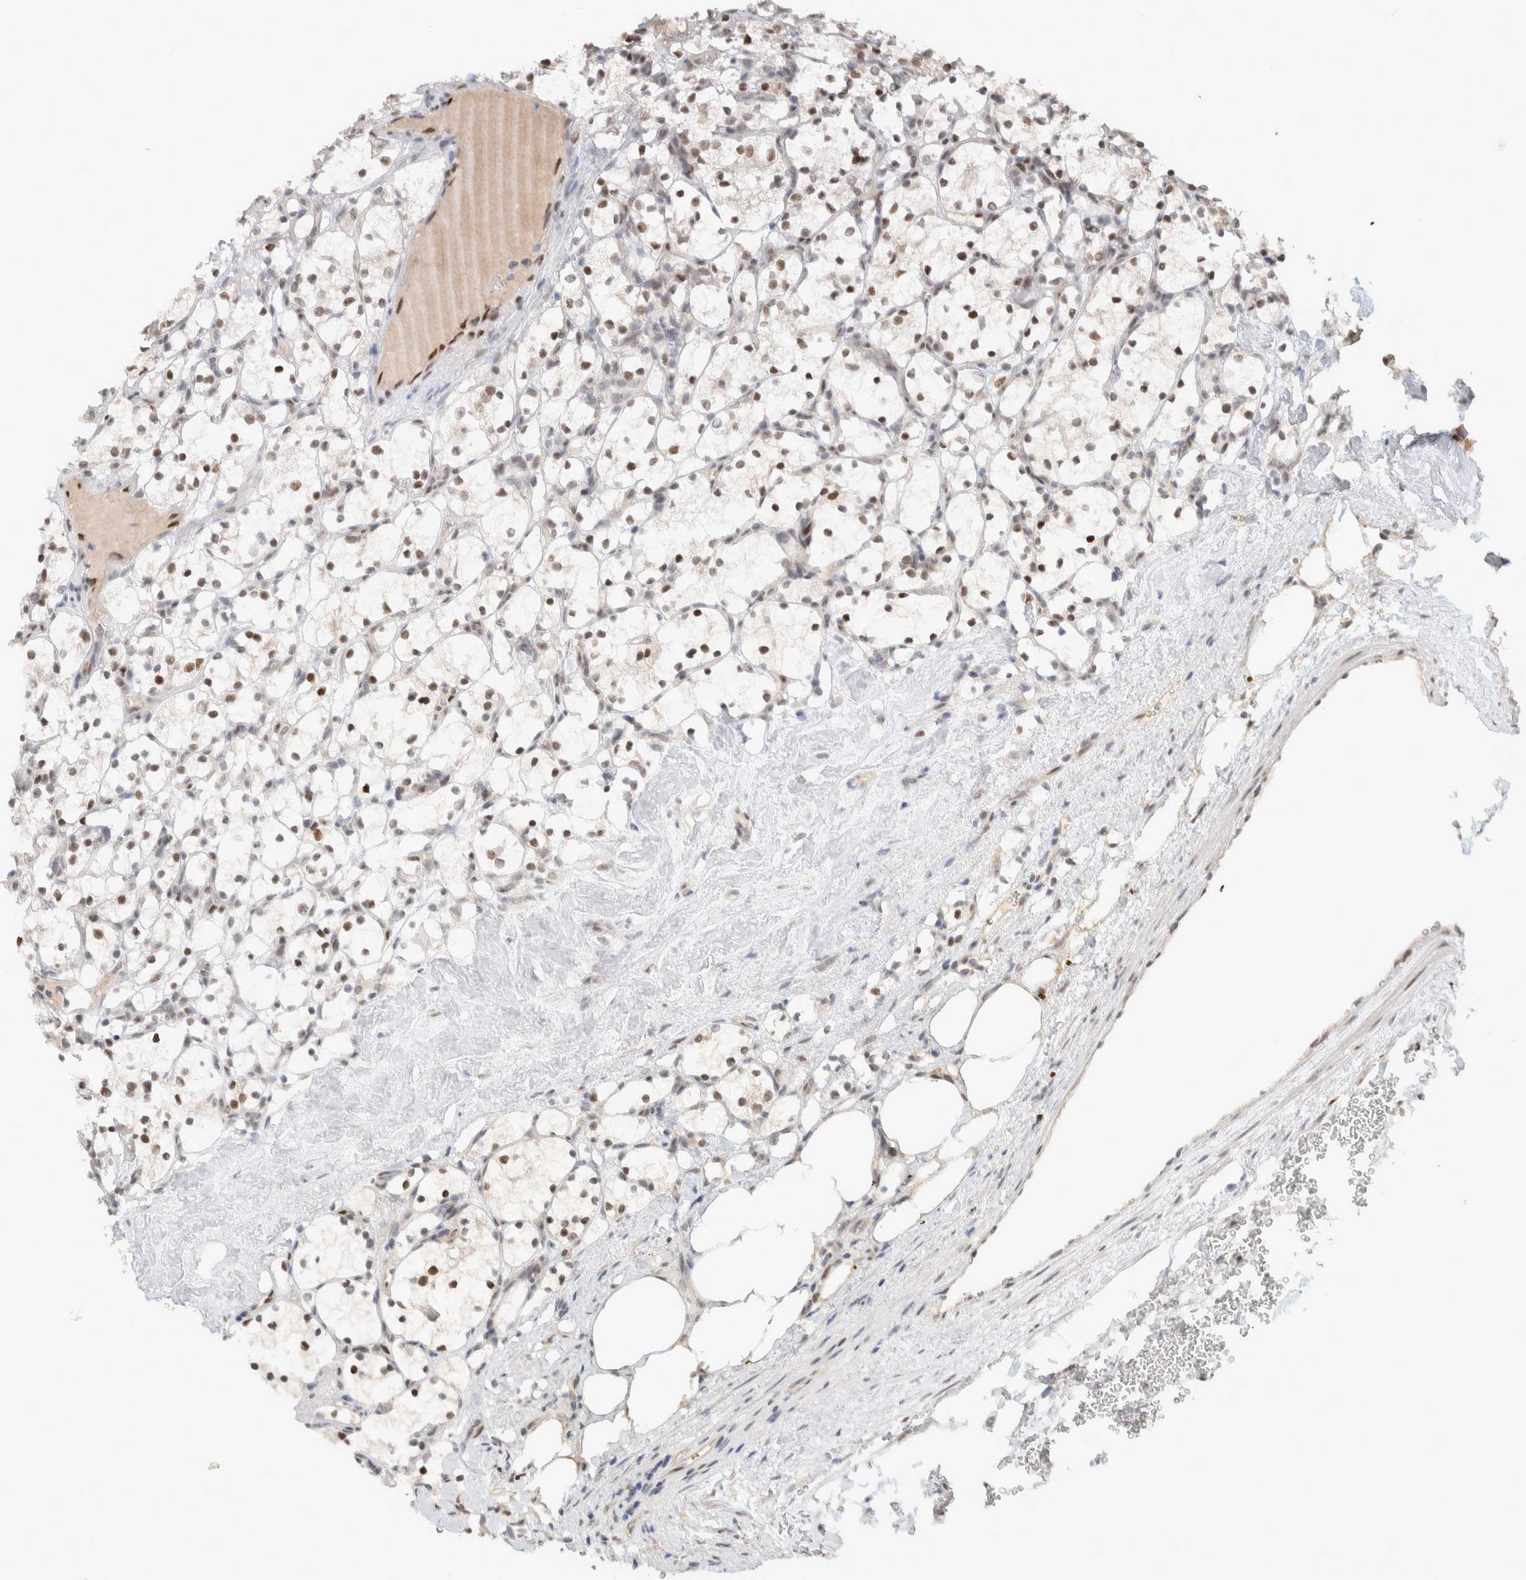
{"staining": {"intensity": "moderate", "quantity": ">75%", "location": "nuclear"}, "tissue": "renal cancer", "cell_type": "Tumor cells", "image_type": "cancer", "snomed": [{"axis": "morphology", "description": "Adenocarcinoma, NOS"}, {"axis": "topography", "description": "Kidney"}], "caption": "The immunohistochemical stain shows moderate nuclear positivity in tumor cells of renal cancer (adenocarcinoma) tissue.", "gene": "PUS7", "patient": {"sex": "female", "age": 69}}